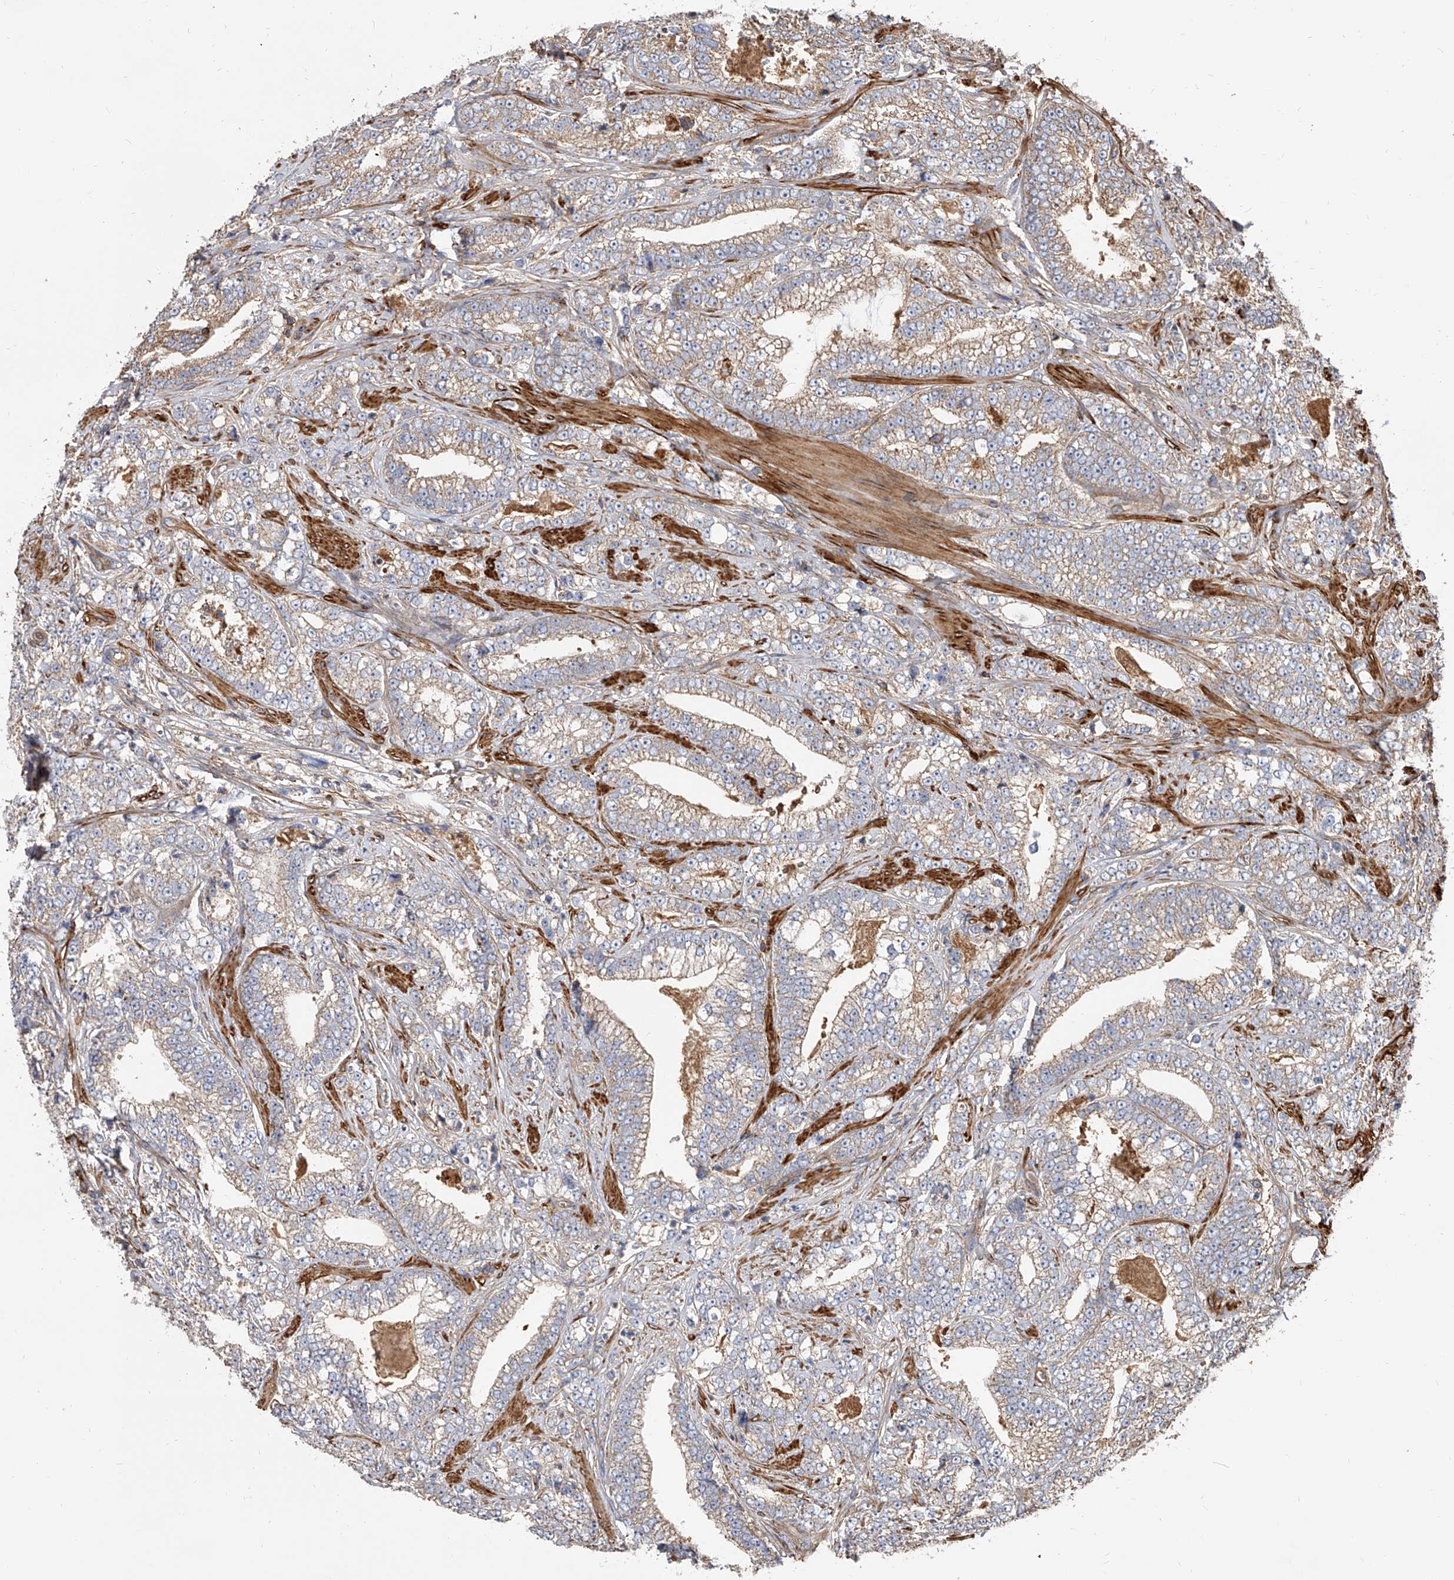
{"staining": {"intensity": "weak", "quantity": "25%-75%", "location": "cytoplasmic/membranous"}, "tissue": "prostate cancer", "cell_type": "Tumor cells", "image_type": "cancer", "snomed": [{"axis": "morphology", "description": "Adenocarcinoma, High grade"}, {"axis": "topography", "description": "Prostate and seminal vesicle, NOS"}], "caption": "Tumor cells reveal weak cytoplasmic/membranous positivity in approximately 25%-75% of cells in prostate cancer. (DAB (3,3'-diaminobenzidine) = brown stain, brightfield microscopy at high magnification).", "gene": "PISD", "patient": {"sex": "male", "age": 67}}